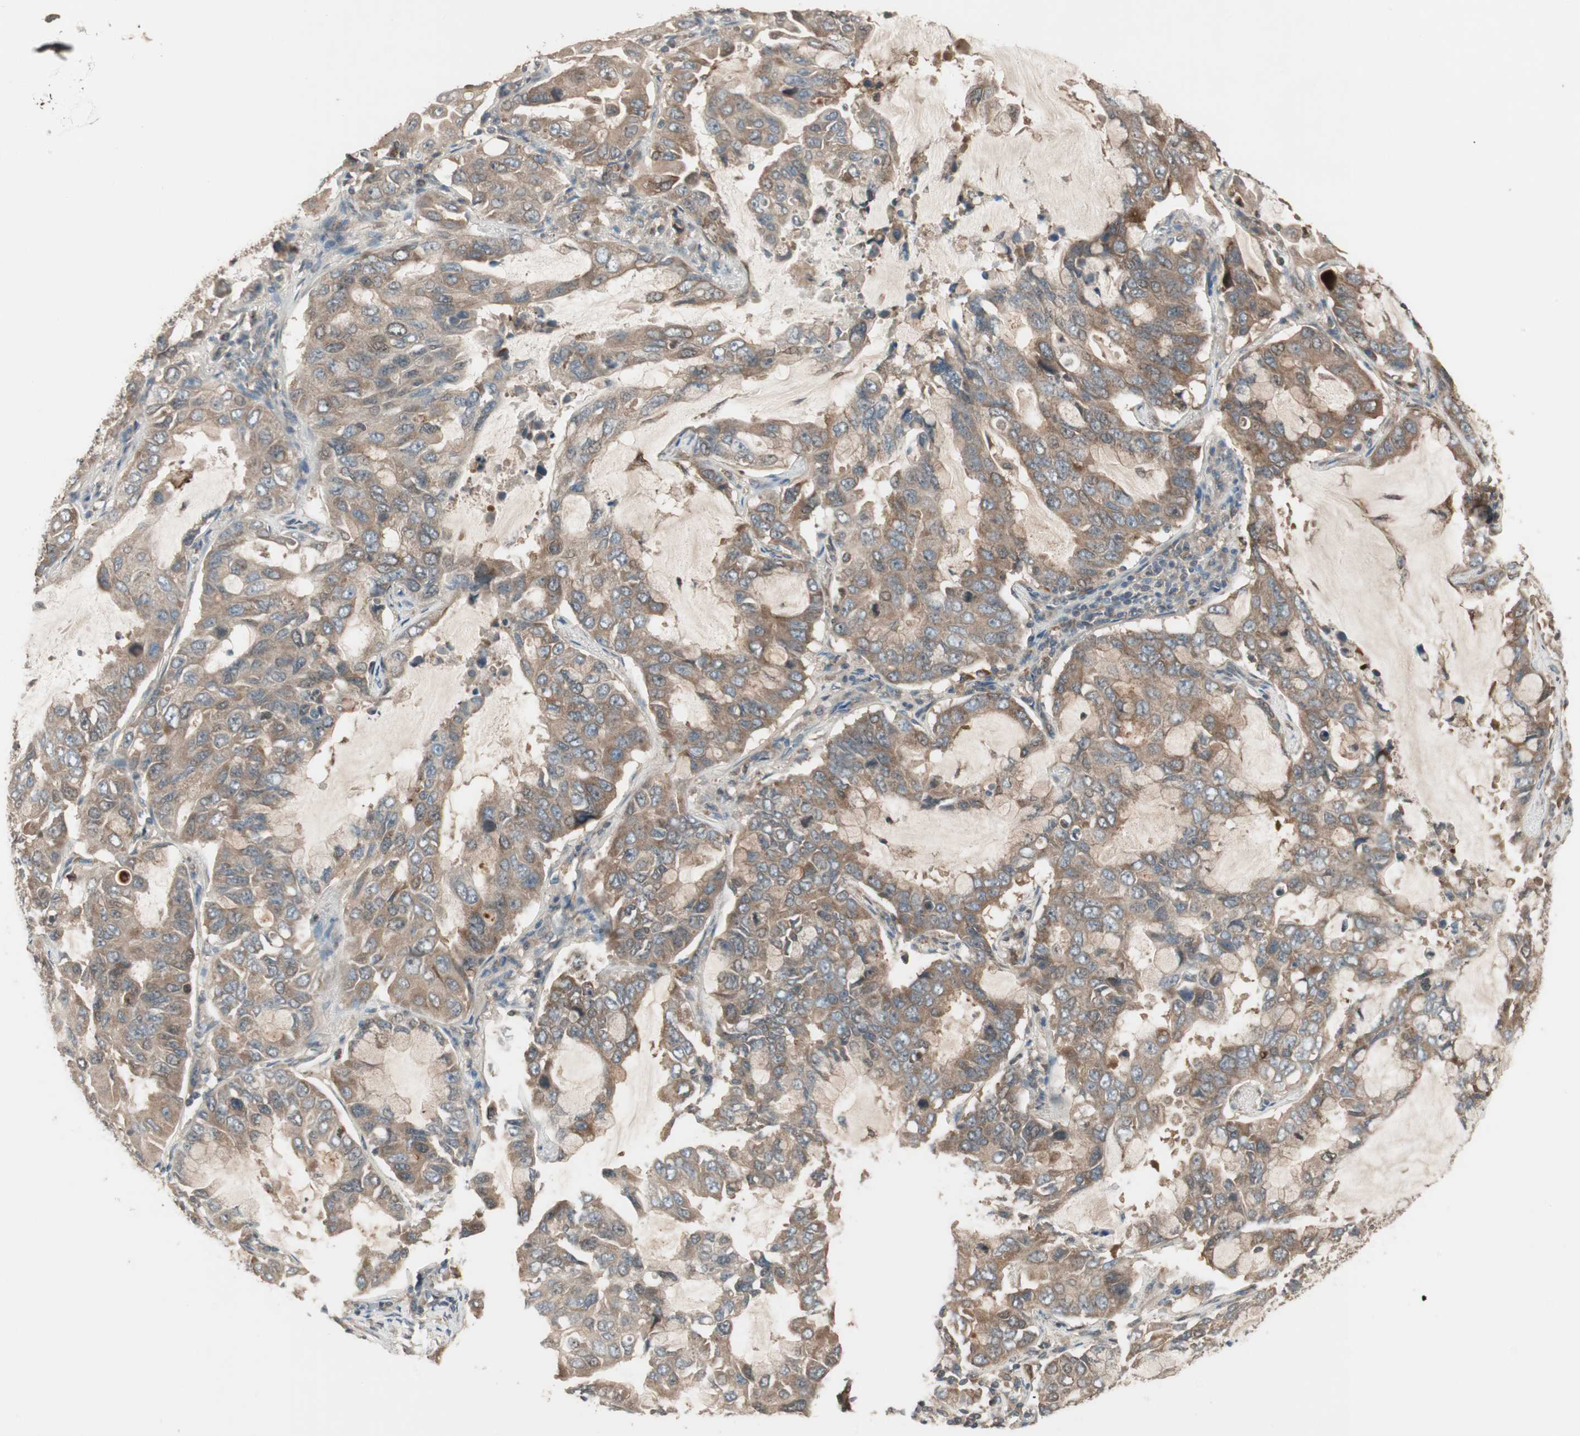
{"staining": {"intensity": "moderate", "quantity": ">75%", "location": "cytoplasmic/membranous"}, "tissue": "lung cancer", "cell_type": "Tumor cells", "image_type": "cancer", "snomed": [{"axis": "morphology", "description": "Adenocarcinoma, NOS"}, {"axis": "topography", "description": "Lung"}], "caption": "High-magnification brightfield microscopy of adenocarcinoma (lung) stained with DAB (brown) and counterstained with hematoxylin (blue). tumor cells exhibit moderate cytoplasmic/membranous staining is present in about>75% of cells.", "gene": "ATP6AP2", "patient": {"sex": "male", "age": 64}}